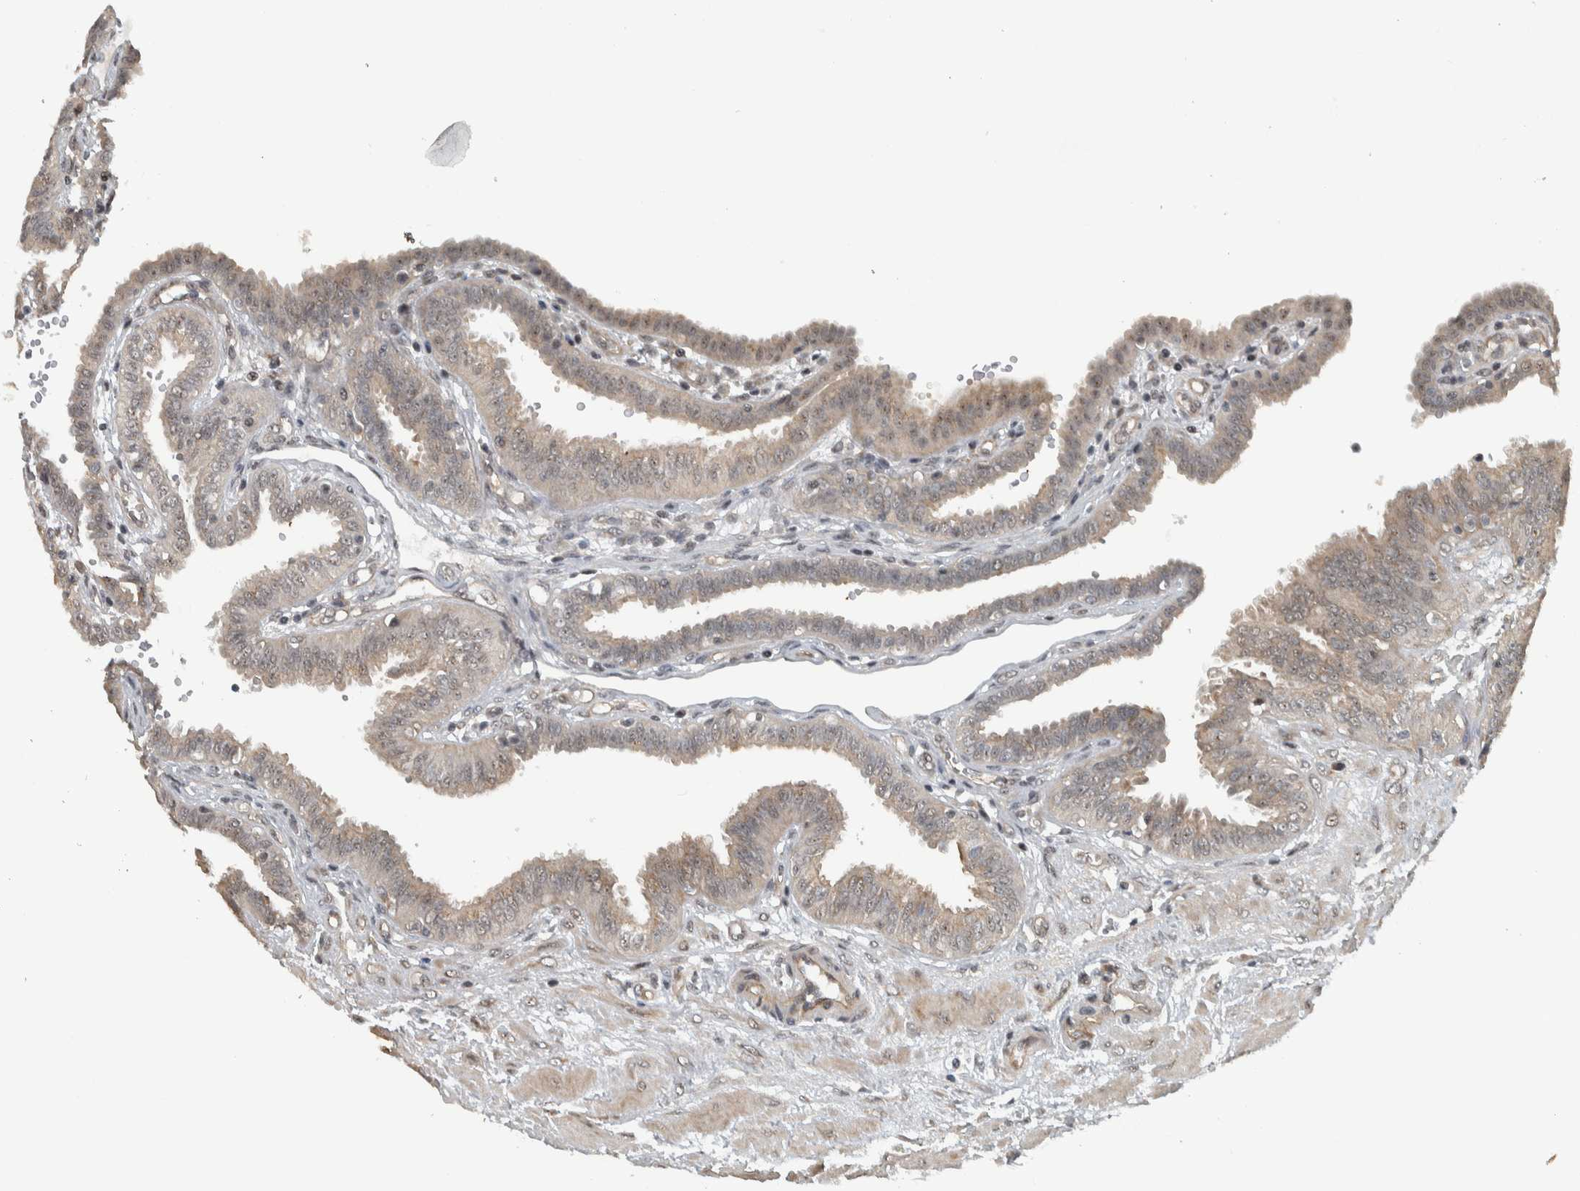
{"staining": {"intensity": "weak", "quantity": "25%-75%", "location": "cytoplasmic/membranous,nuclear"}, "tissue": "fallopian tube", "cell_type": "Glandular cells", "image_type": "normal", "snomed": [{"axis": "morphology", "description": "Normal tissue, NOS"}, {"axis": "topography", "description": "Fallopian tube"}, {"axis": "topography", "description": "Placenta"}], "caption": "Unremarkable fallopian tube exhibits weak cytoplasmic/membranous,nuclear expression in about 25%-75% of glandular cells (DAB IHC with brightfield microscopy, high magnification)..", "gene": "NAPG", "patient": {"sex": "female", "age": 32}}